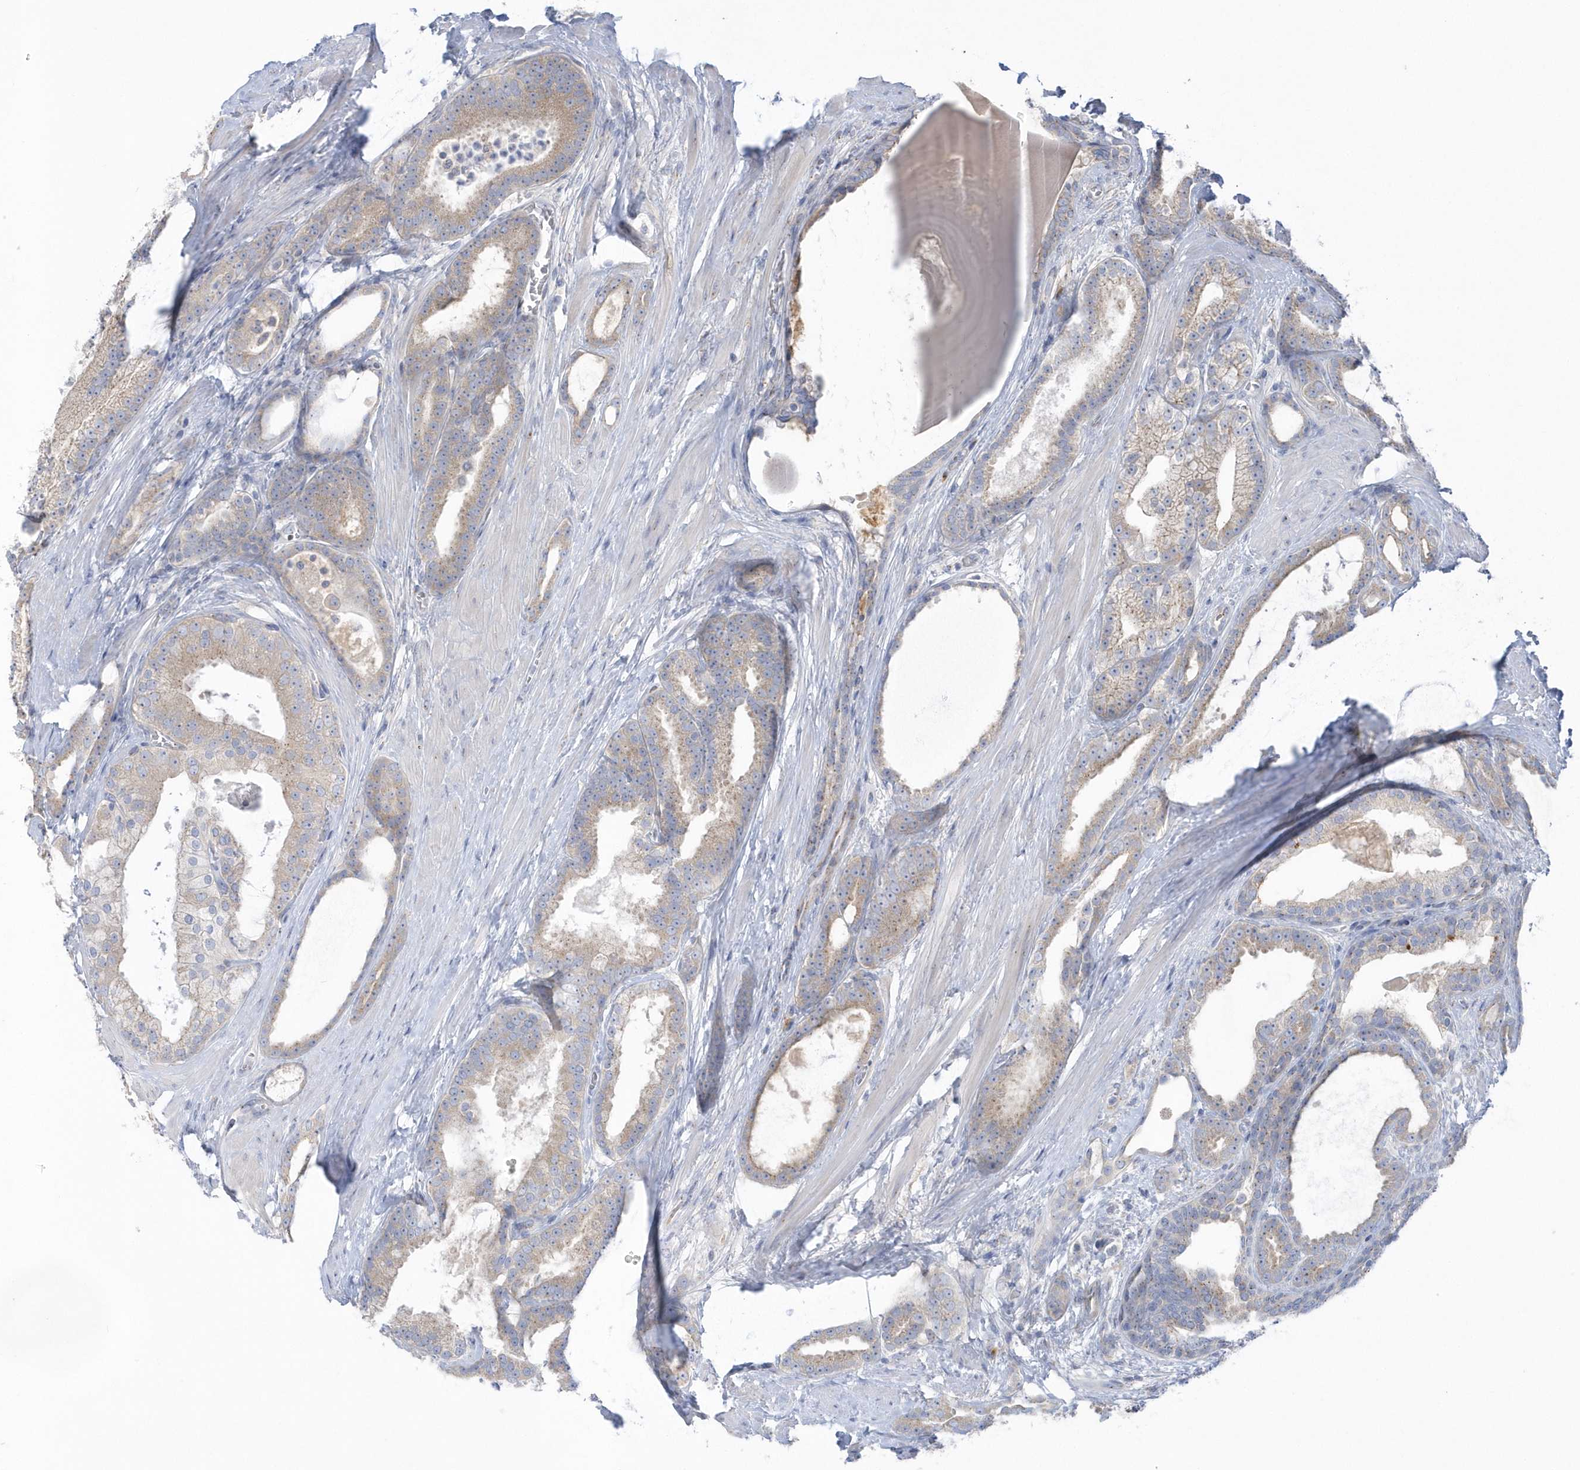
{"staining": {"intensity": "weak", "quantity": ">75%", "location": "cytoplasmic/membranous"}, "tissue": "prostate cancer", "cell_type": "Tumor cells", "image_type": "cancer", "snomed": [{"axis": "morphology", "description": "Adenocarcinoma, High grade"}, {"axis": "topography", "description": "Prostate"}], "caption": "IHC photomicrograph of neoplastic tissue: prostate cancer (adenocarcinoma (high-grade)) stained using immunohistochemistry (IHC) reveals low levels of weak protein expression localized specifically in the cytoplasmic/membranous of tumor cells, appearing as a cytoplasmic/membranous brown color.", "gene": "SEMA3D", "patient": {"sex": "male", "age": 60}}